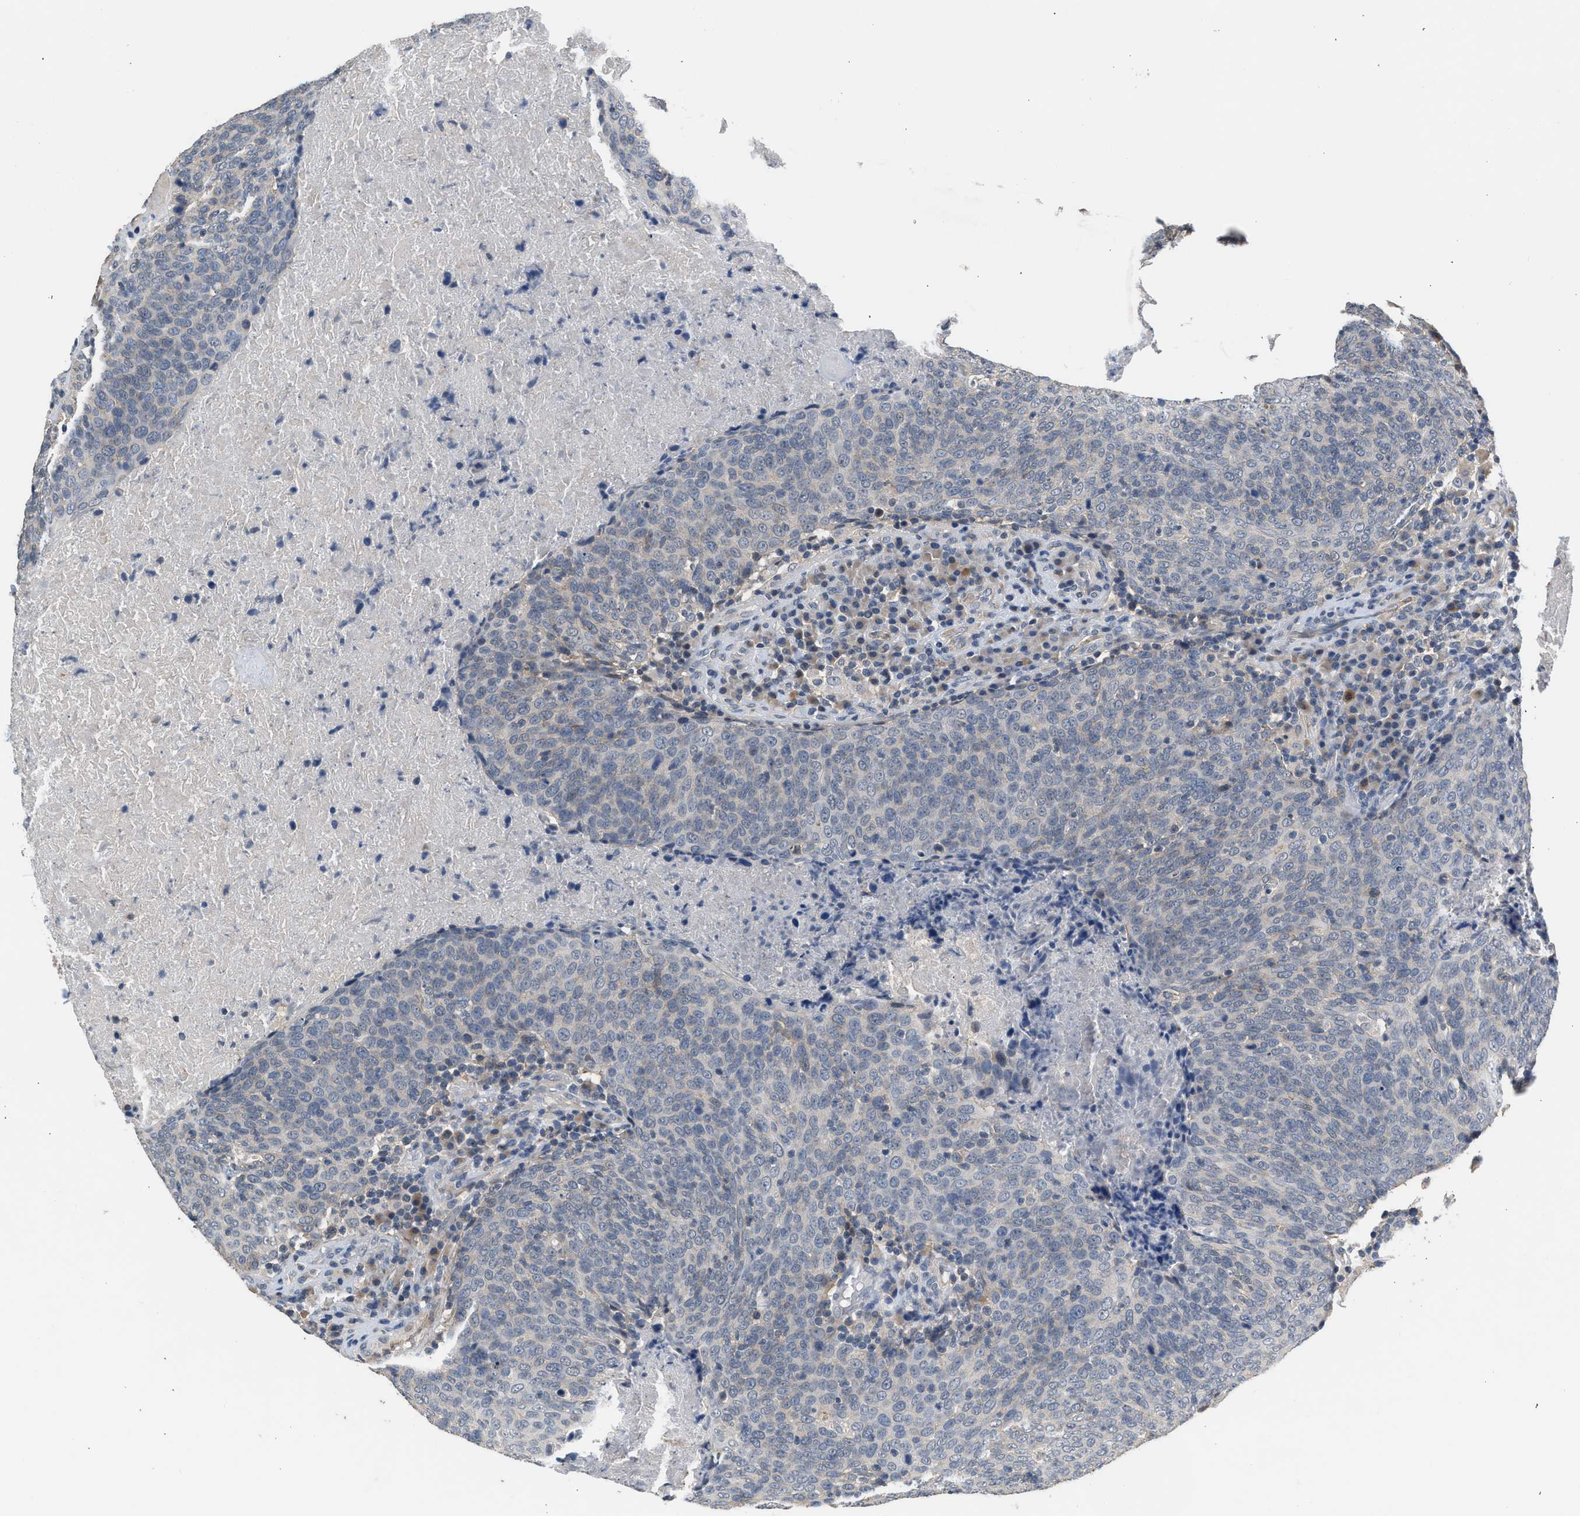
{"staining": {"intensity": "negative", "quantity": "none", "location": "none"}, "tissue": "head and neck cancer", "cell_type": "Tumor cells", "image_type": "cancer", "snomed": [{"axis": "morphology", "description": "Squamous cell carcinoma, NOS"}, {"axis": "morphology", "description": "Squamous cell carcinoma, metastatic, NOS"}, {"axis": "topography", "description": "Lymph node"}, {"axis": "topography", "description": "Head-Neck"}], "caption": "This is an immunohistochemistry photomicrograph of head and neck cancer (squamous cell carcinoma). There is no staining in tumor cells.", "gene": "CSF3R", "patient": {"sex": "male", "age": 62}}